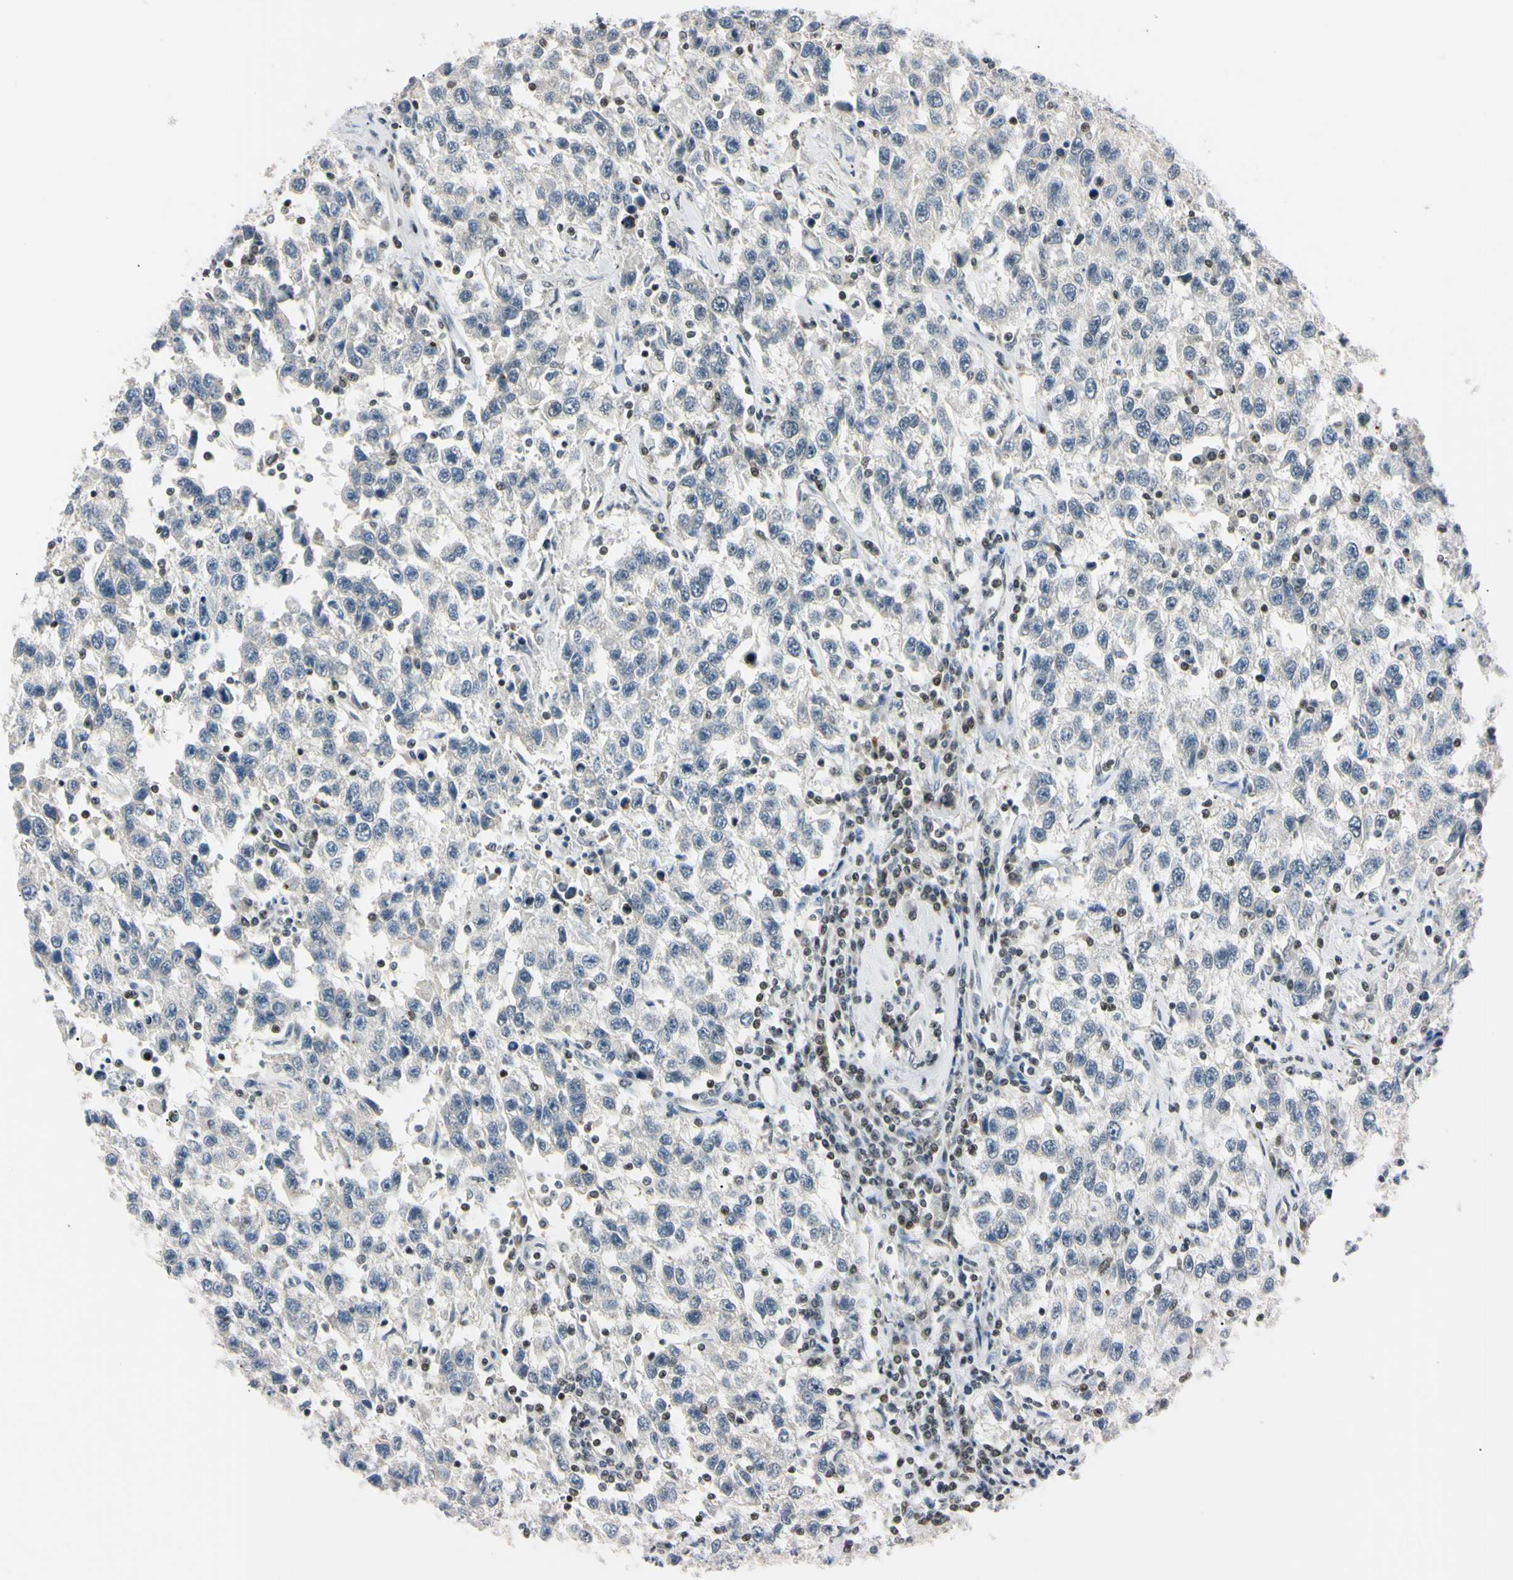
{"staining": {"intensity": "negative", "quantity": "none", "location": "none"}, "tissue": "testis cancer", "cell_type": "Tumor cells", "image_type": "cancer", "snomed": [{"axis": "morphology", "description": "Seminoma, NOS"}, {"axis": "topography", "description": "Testis"}], "caption": "Immunohistochemical staining of testis cancer shows no significant positivity in tumor cells.", "gene": "C1orf174", "patient": {"sex": "male", "age": 41}}